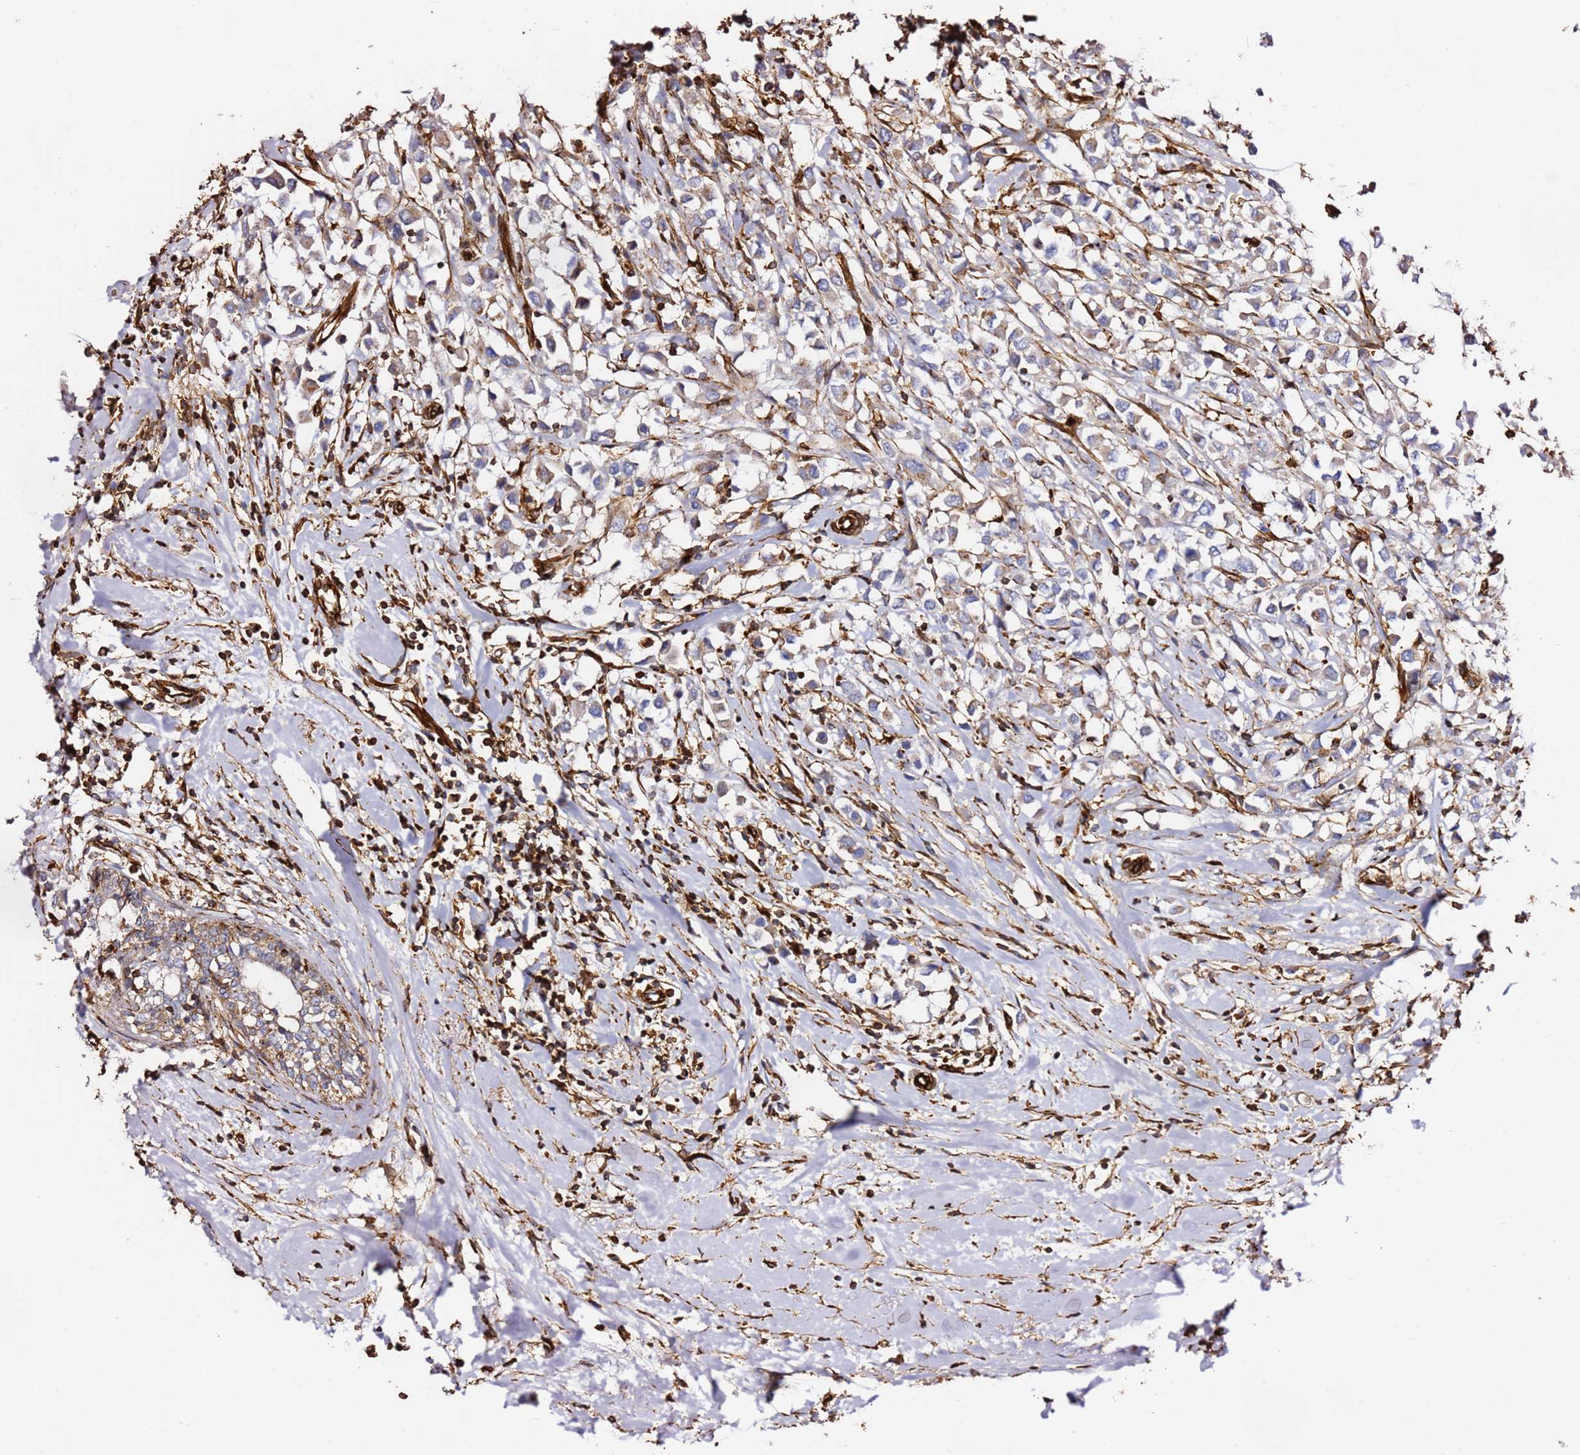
{"staining": {"intensity": "negative", "quantity": "none", "location": "none"}, "tissue": "breast cancer", "cell_type": "Tumor cells", "image_type": "cancer", "snomed": [{"axis": "morphology", "description": "Duct carcinoma"}, {"axis": "topography", "description": "Breast"}], "caption": "A micrograph of breast cancer stained for a protein exhibits no brown staining in tumor cells.", "gene": "MRGPRE", "patient": {"sex": "female", "age": 61}}